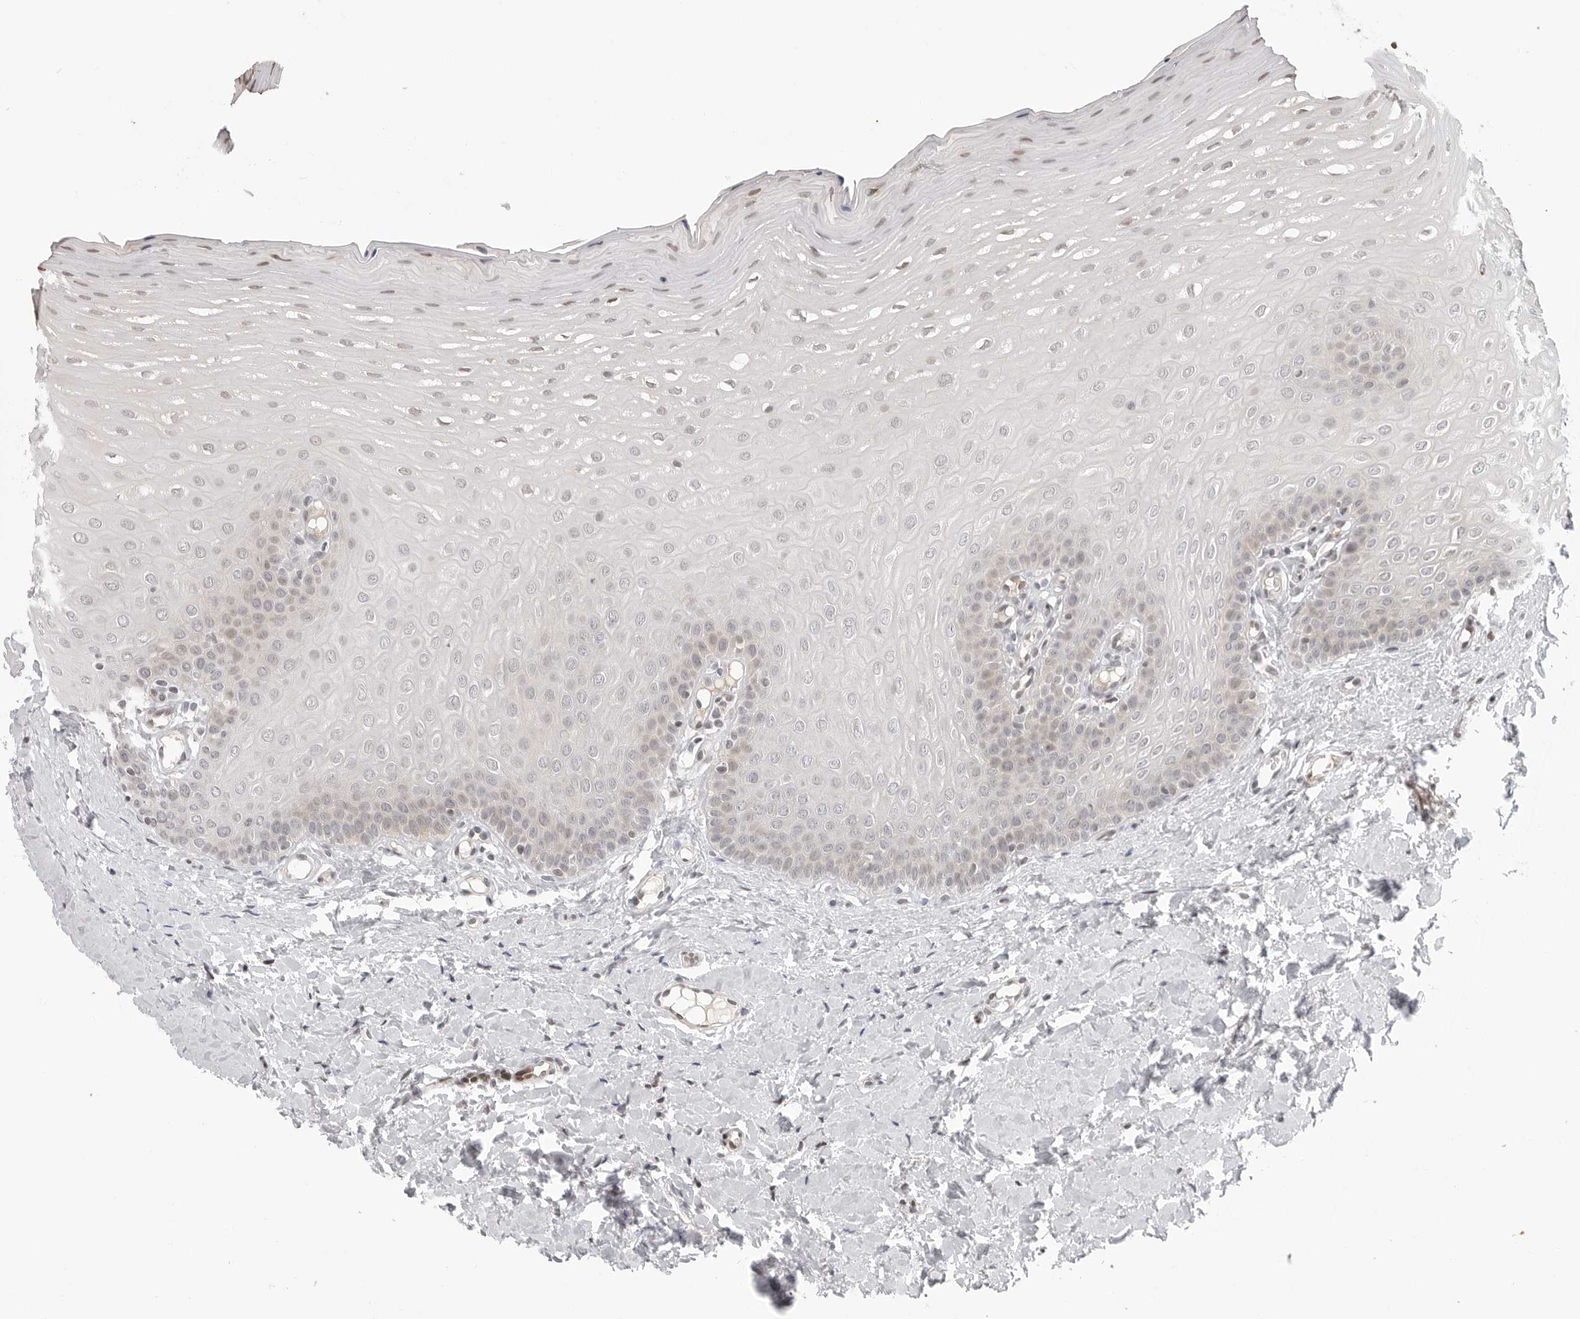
{"staining": {"intensity": "negative", "quantity": "none", "location": "none"}, "tissue": "oral mucosa", "cell_type": "Squamous epithelial cells", "image_type": "normal", "snomed": [{"axis": "morphology", "description": "Normal tissue, NOS"}, {"axis": "topography", "description": "Oral tissue"}], "caption": "Image shows no significant protein staining in squamous epithelial cells of benign oral mucosa. The staining was performed using DAB to visualize the protein expression in brown, while the nuclei were stained in blue with hematoxylin (Magnification: 20x).", "gene": "C8orf33", "patient": {"sex": "female", "age": 39}}